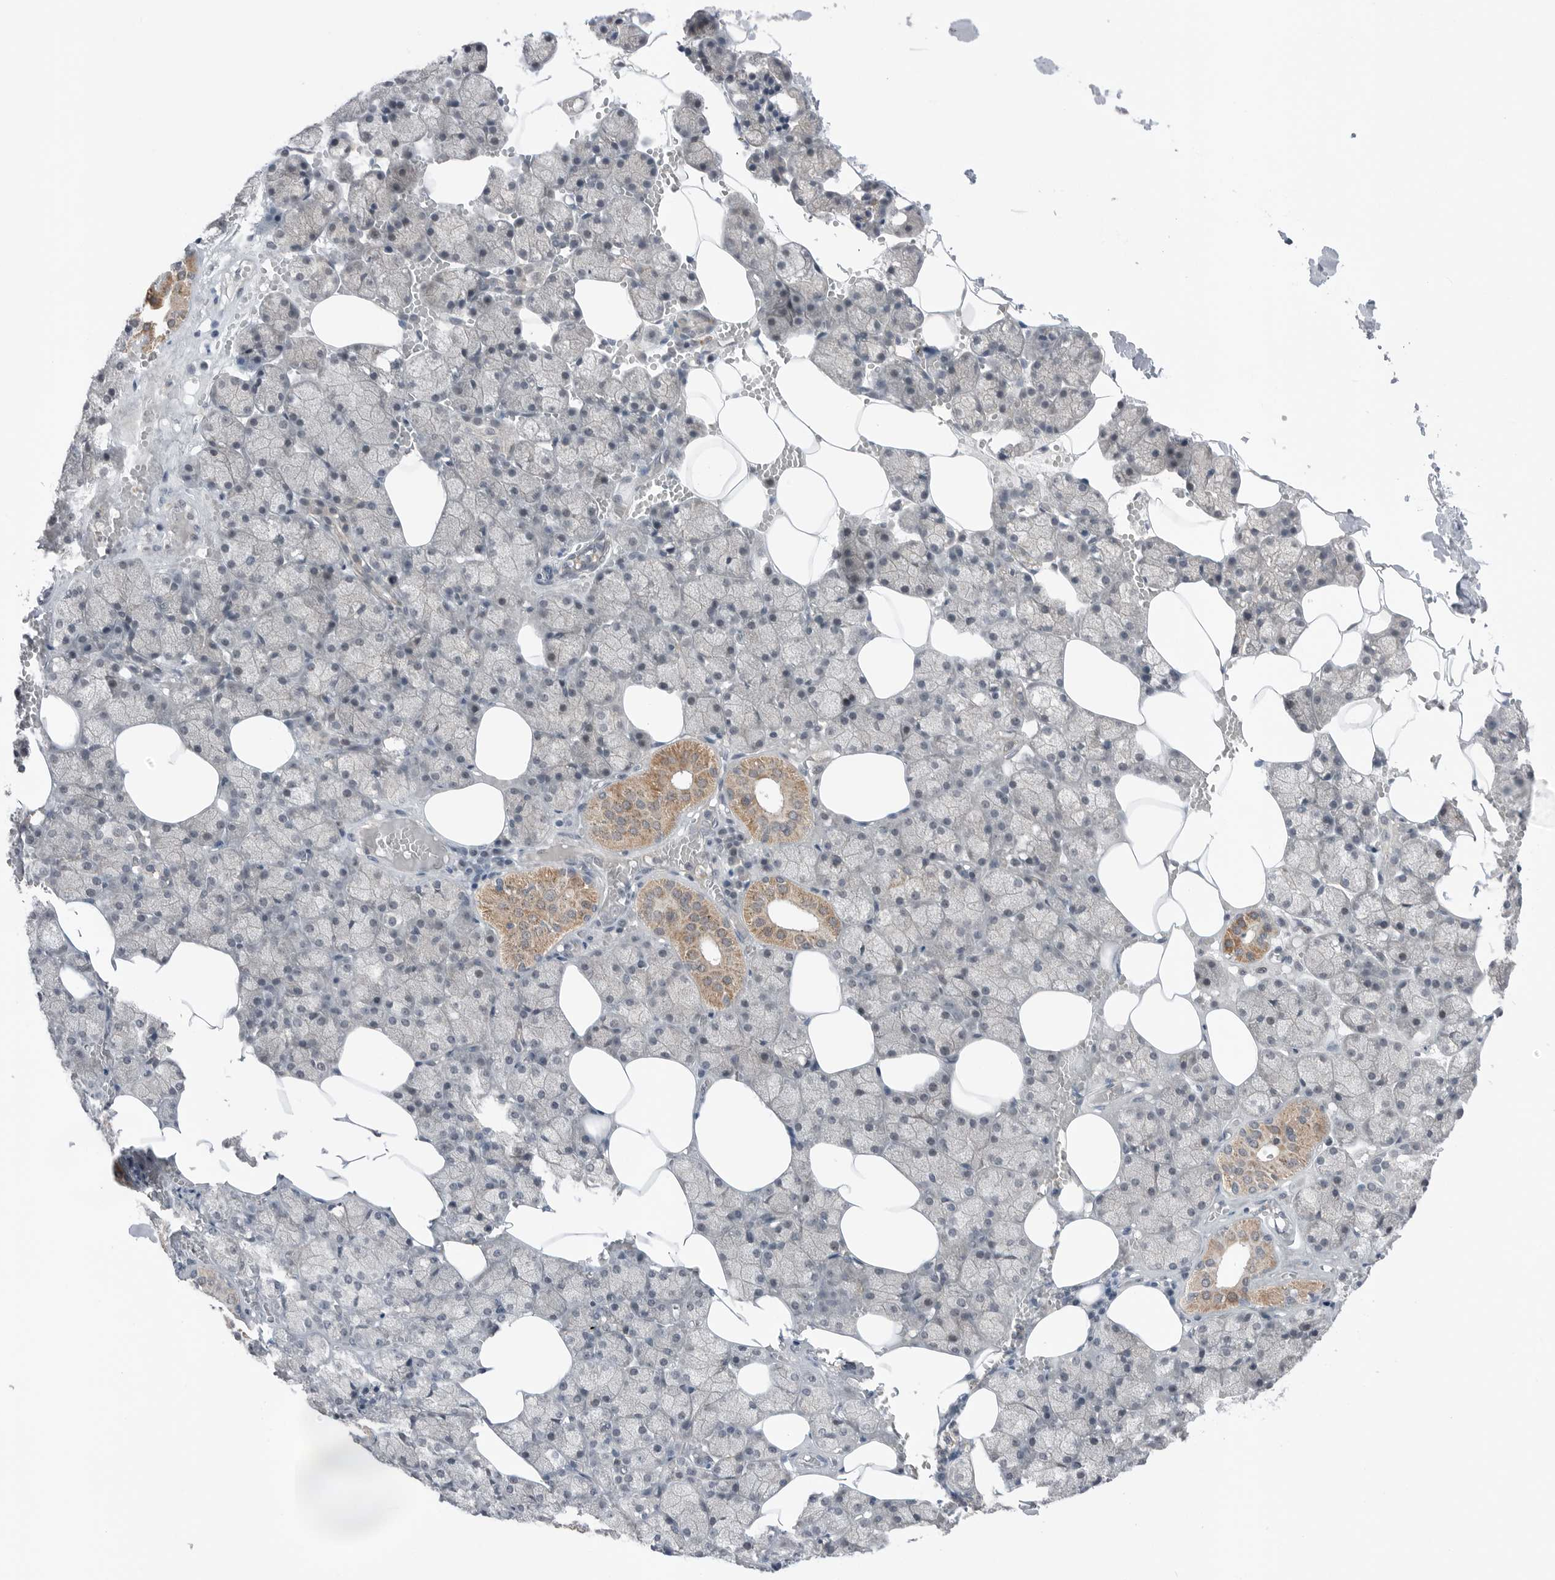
{"staining": {"intensity": "moderate", "quantity": "<25%", "location": "cytoplasmic/membranous"}, "tissue": "salivary gland", "cell_type": "Glandular cells", "image_type": "normal", "snomed": [{"axis": "morphology", "description": "Normal tissue, NOS"}, {"axis": "topography", "description": "Salivary gland"}], "caption": "Protein expression analysis of normal salivary gland exhibits moderate cytoplasmic/membranous positivity in about <25% of glandular cells.", "gene": "NTAQ1", "patient": {"sex": "male", "age": 62}}